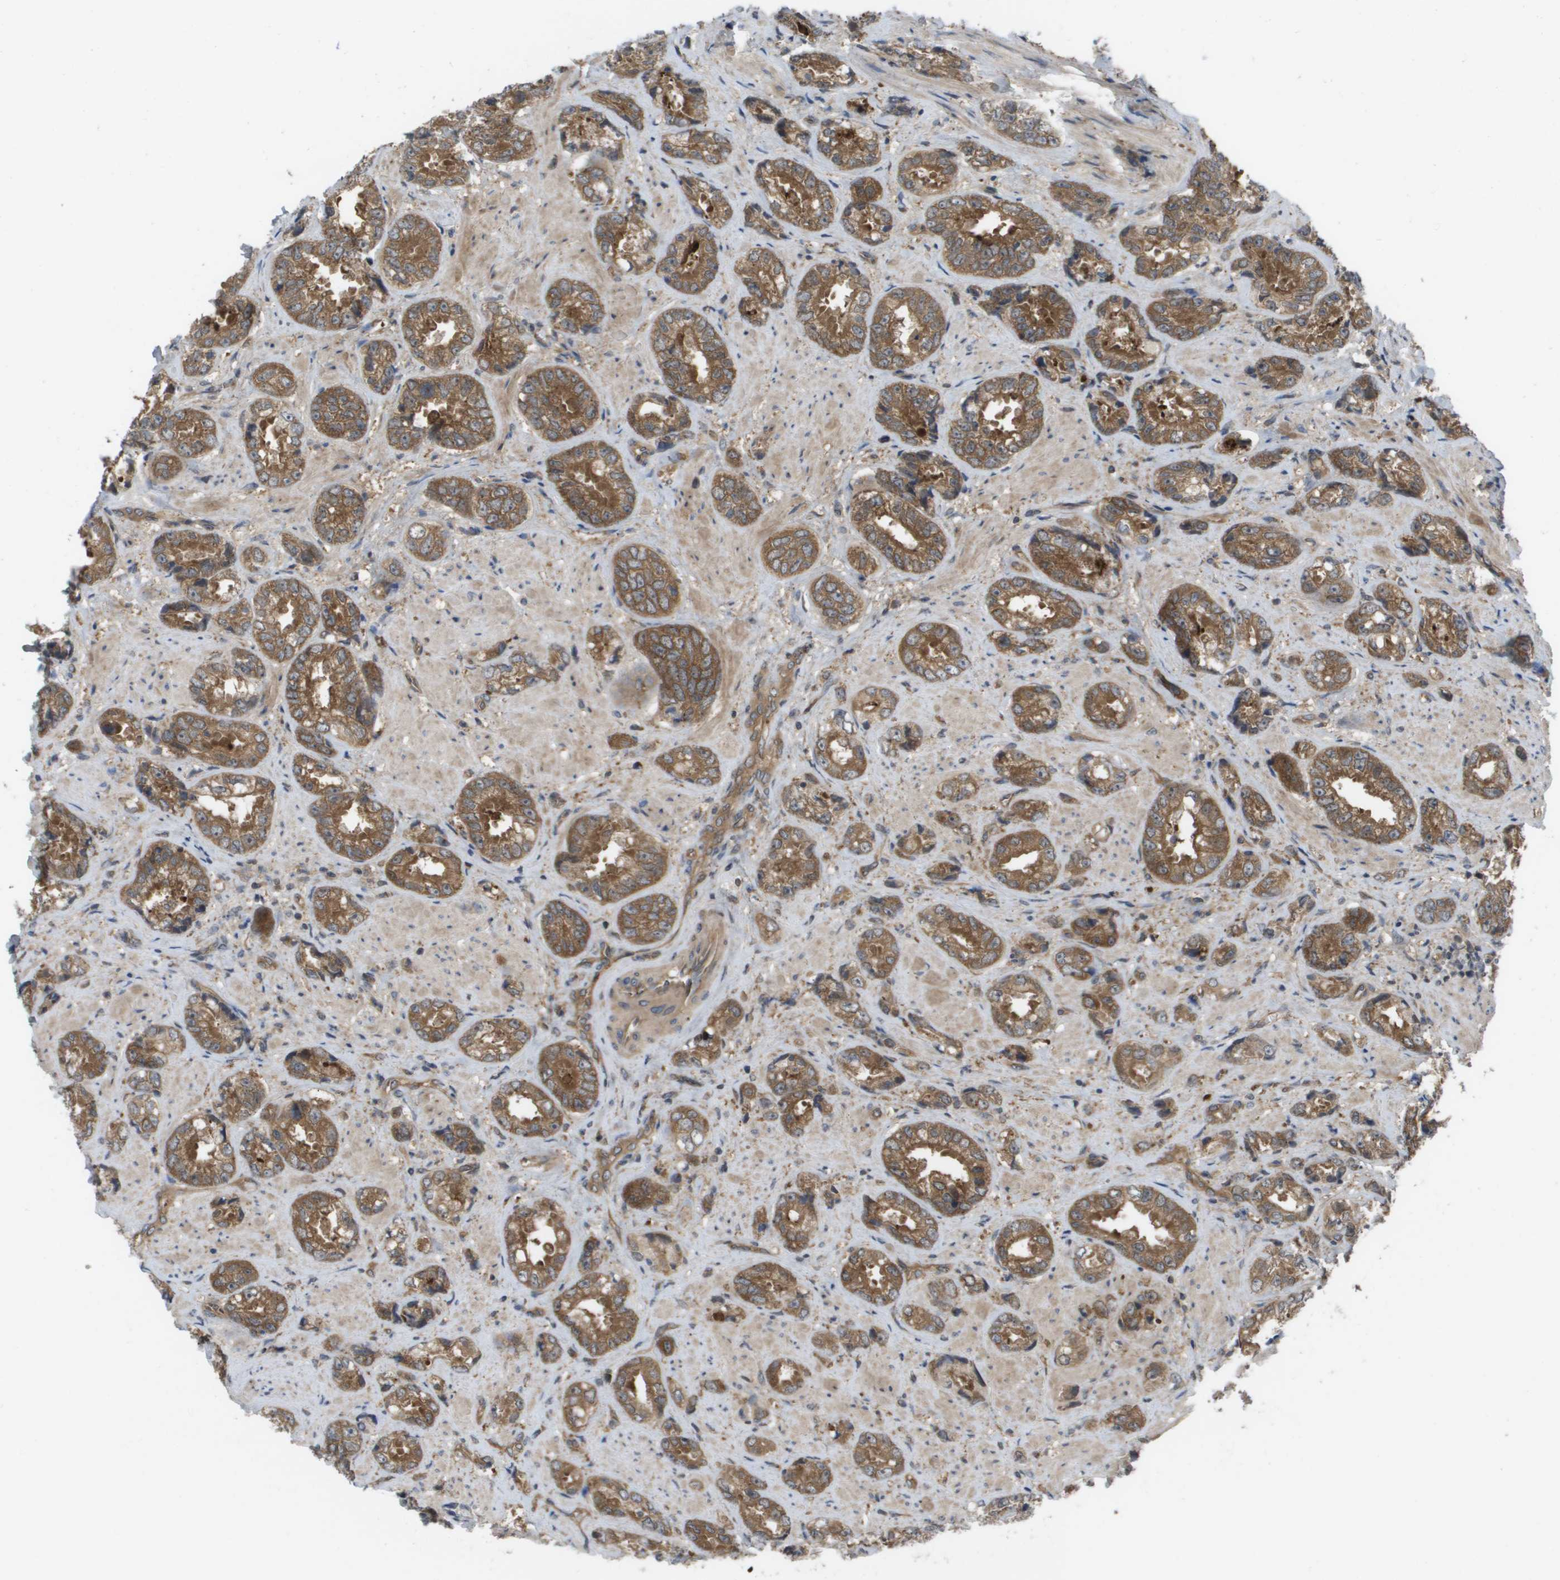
{"staining": {"intensity": "moderate", "quantity": ">75%", "location": "cytoplasmic/membranous"}, "tissue": "prostate cancer", "cell_type": "Tumor cells", "image_type": "cancer", "snomed": [{"axis": "morphology", "description": "Adenocarcinoma, High grade"}, {"axis": "topography", "description": "Prostate"}], "caption": "An immunohistochemistry image of tumor tissue is shown. Protein staining in brown shows moderate cytoplasmic/membranous positivity in prostate cancer (adenocarcinoma (high-grade)) within tumor cells.", "gene": "CTPS2", "patient": {"sex": "male", "age": 61}}